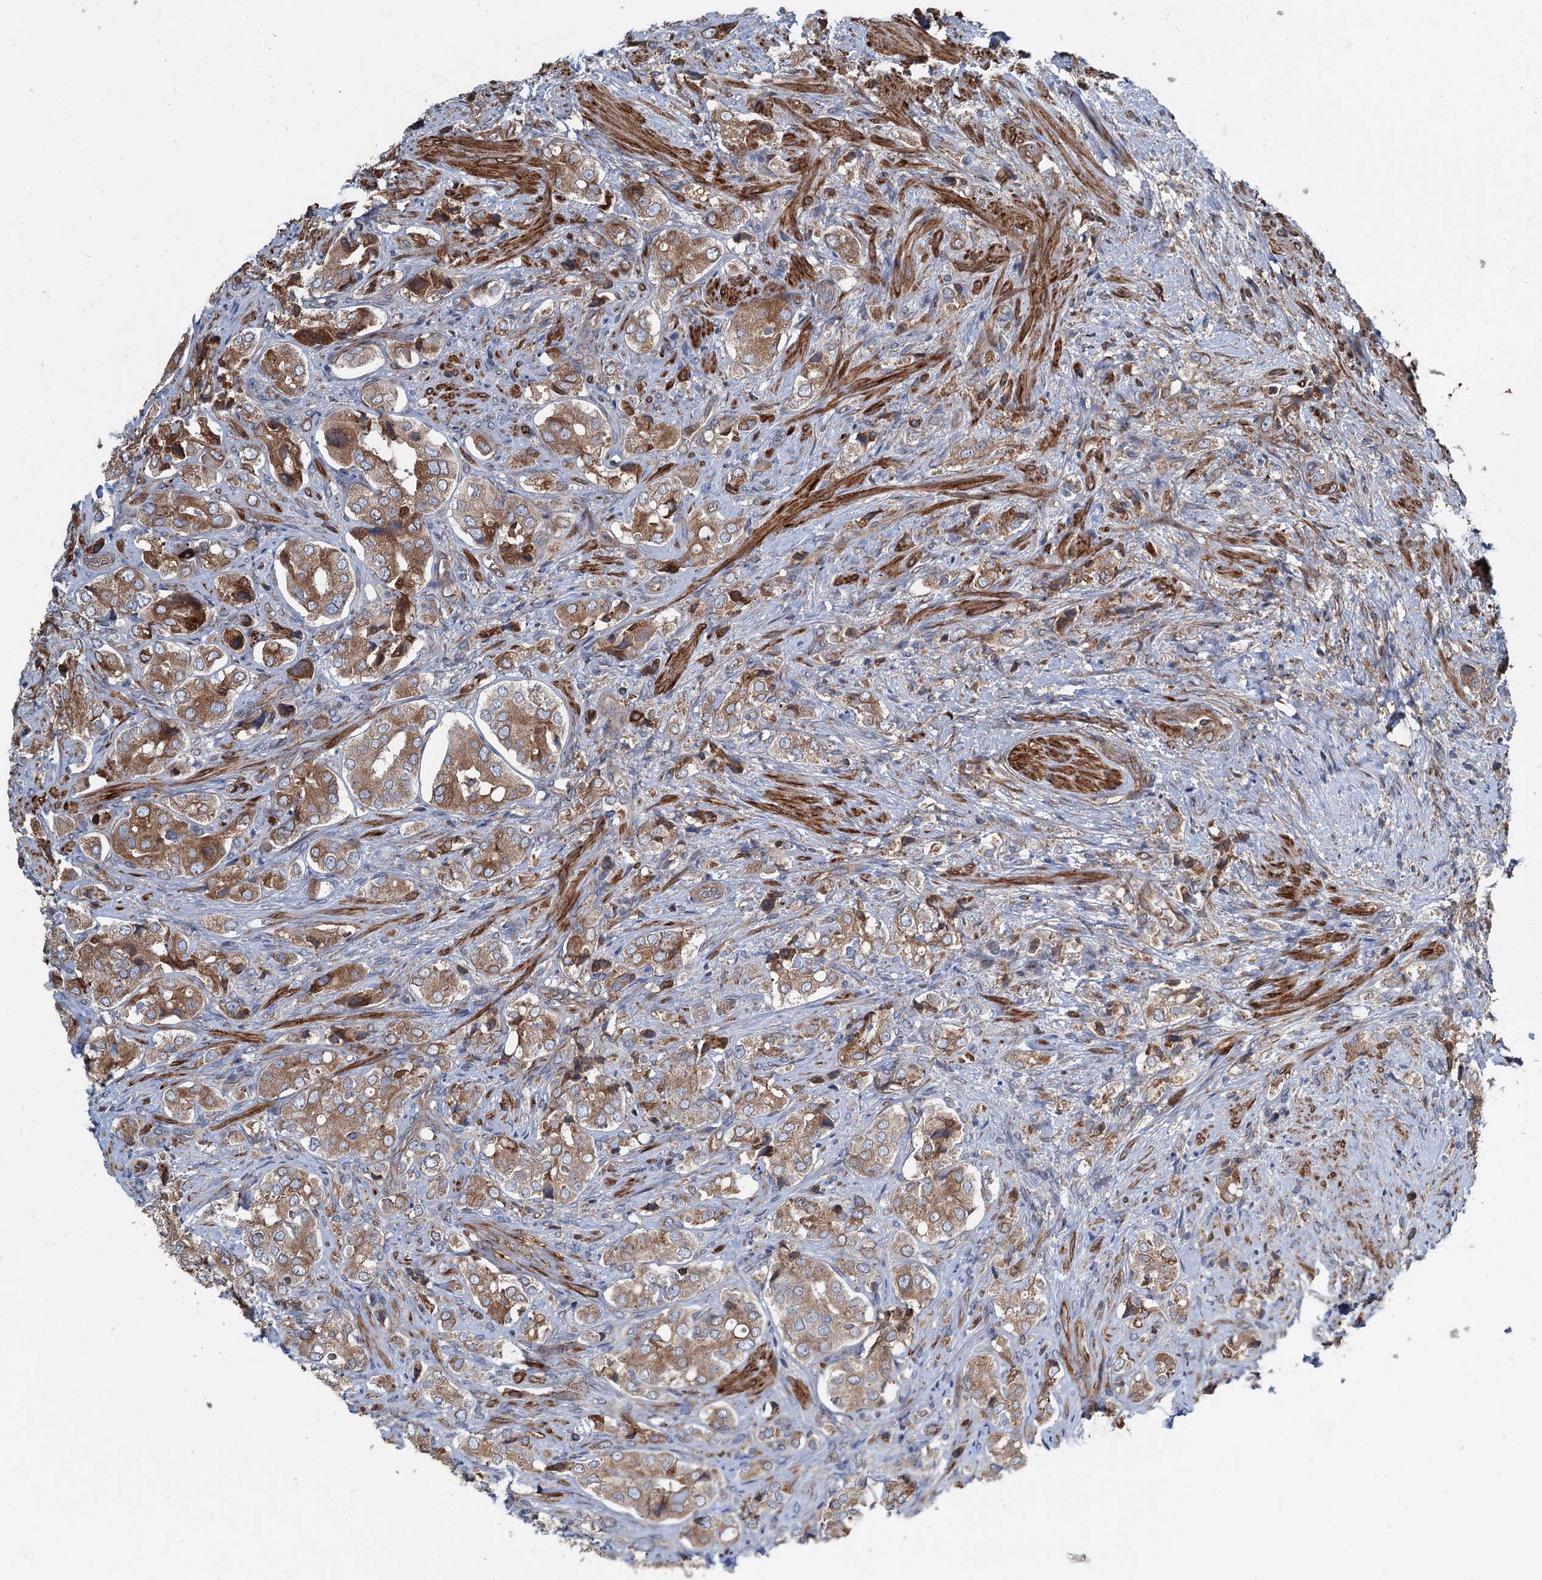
{"staining": {"intensity": "moderate", "quantity": ">75%", "location": "cytoplasmic/membranous"}, "tissue": "prostate cancer", "cell_type": "Tumor cells", "image_type": "cancer", "snomed": [{"axis": "morphology", "description": "Adenocarcinoma, High grade"}, {"axis": "topography", "description": "Prostate"}], "caption": "The immunohistochemical stain shows moderate cytoplasmic/membranous staining in tumor cells of prostate cancer (high-grade adenocarcinoma) tissue. (DAB (3,3'-diaminobenzidine) = brown stain, brightfield microscopy at high magnification).", "gene": "CALCOCO1", "patient": {"sex": "male", "age": 65}}